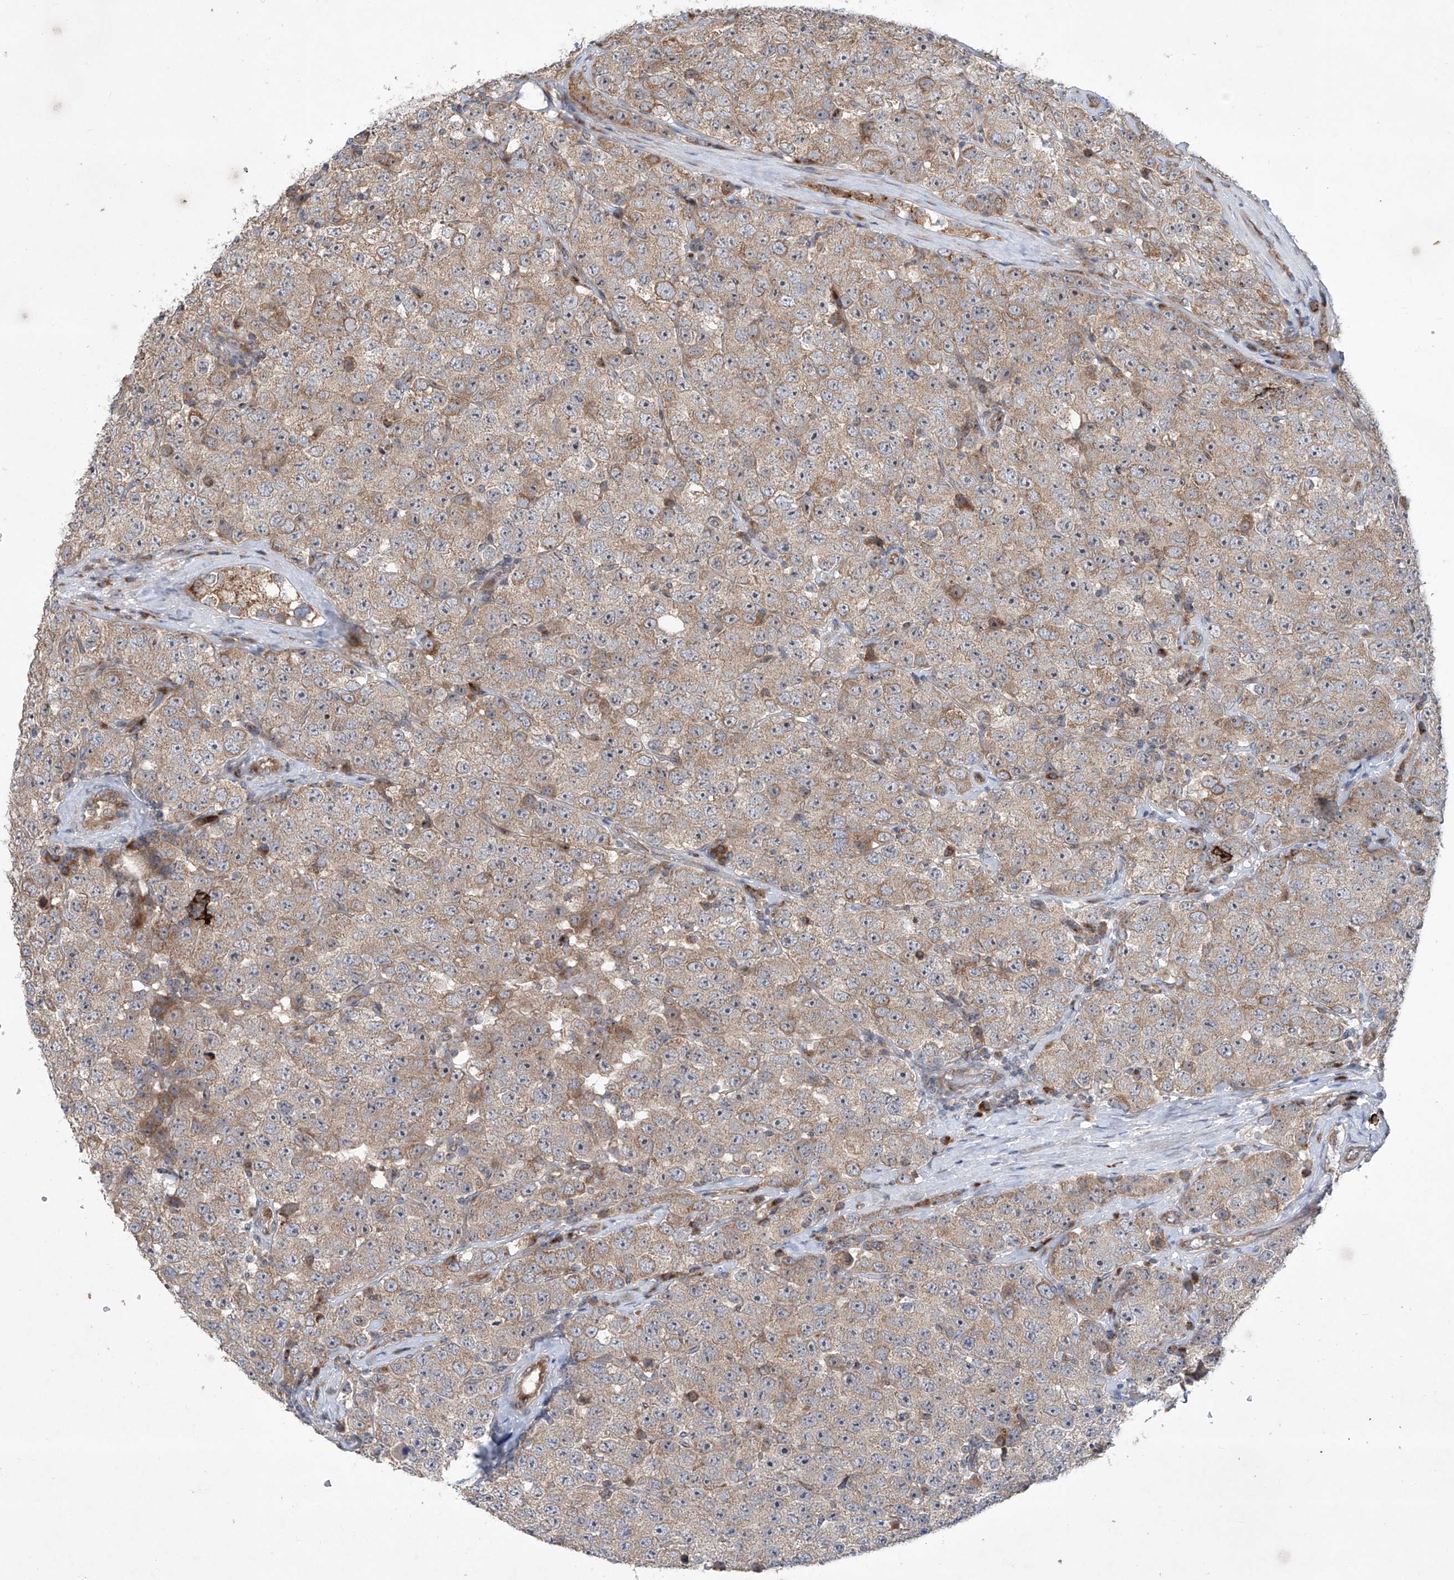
{"staining": {"intensity": "weak", "quantity": "25%-75%", "location": "cytoplasmic/membranous"}, "tissue": "testis cancer", "cell_type": "Tumor cells", "image_type": "cancer", "snomed": [{"axis": "morphology", "description": "Seminoma, NOS"}, {"axis": "topography", "description": "Testis"}], "caption": "This is an image of immunohistochemistry staining of testis cancer (seminoma), which shows weak positivity in the cytoplasmic/membranous of tumor cells.", "gene": "KLC4", "patient": {"sex": "male", "age": 28}}